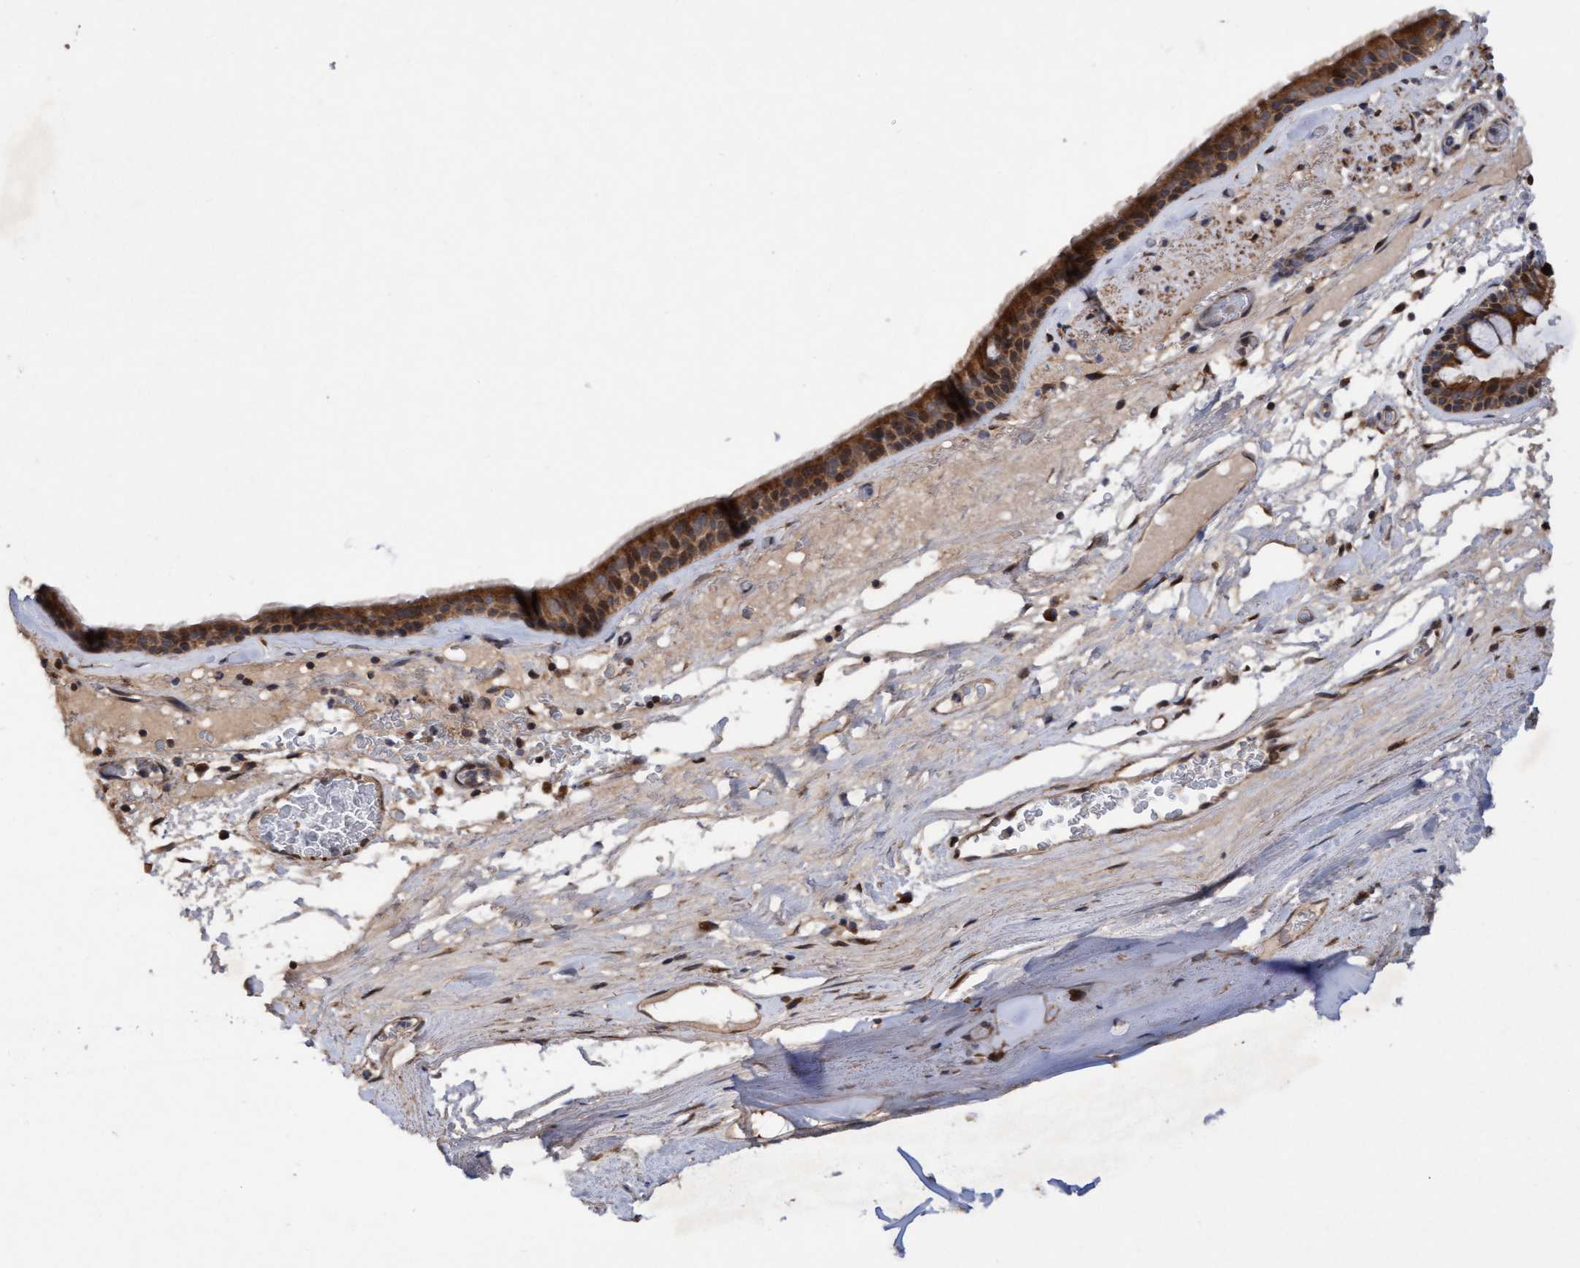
{"staining": {"intensity": "moderate", "quantity": ">75%", "location": "cytoplasmic/membranous"}, "tissue": "bronchus", "cell_type": "Respiratory epithelial cells", "image_type": "normal", "snomed": [{"axis": "morphology", "description": "Normal tissue, NOS"}, {"axis": "topography", "description": "Cartilage tissue"}], "caption": "This micrograph demonstrates immunohistochemistry staining of unremarkable bronchus, with medium moderate cytoplasmic/membranous positivity in approximately >75% of respiratory epithelial cells.", "gene": "ELP5", "patient": {"sex": "female", "age": 63}}